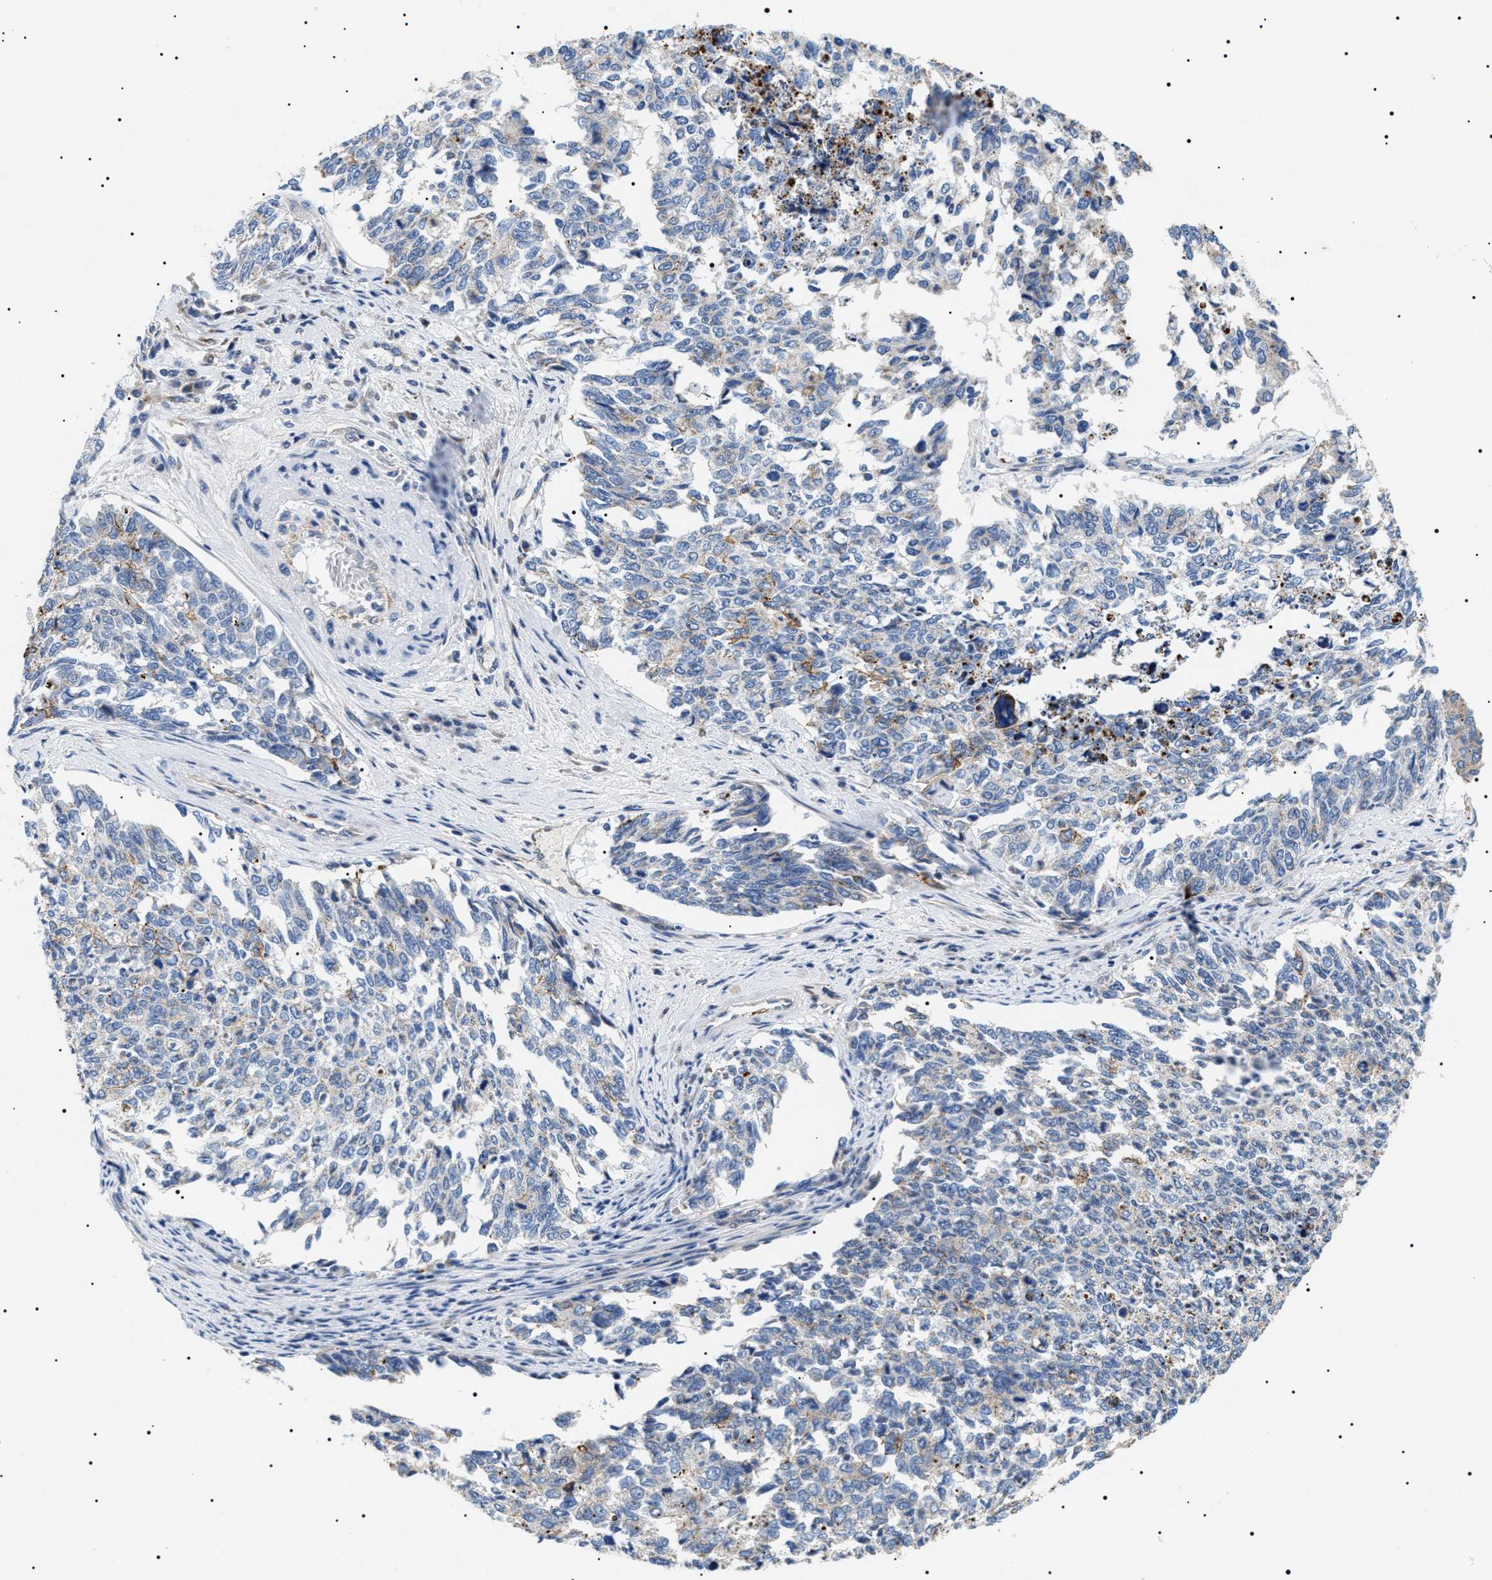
{"staining": {"intensity": "moderate", "quantity": "25%-75%", "location": "cytoplasmic/membranous"}, "tissue": "cervical cancer", "cell_type": "Tumor cells", "image_type": "cancer", "snomed": [{"axis": "morphology", "description": "Squamous cell carcinoma, NOS"}, {"axis": "topography", "description": "Cervix"}], "caption": "Immunohistochemistry (DAB) staining of cervical squamous cell carcinoma displays moderate cytoplasmic/membranous protein expression in about 25%-75% of tumor cells.", "gene": "TMEM222", "patient": {"sex": "female", "age": 63}}